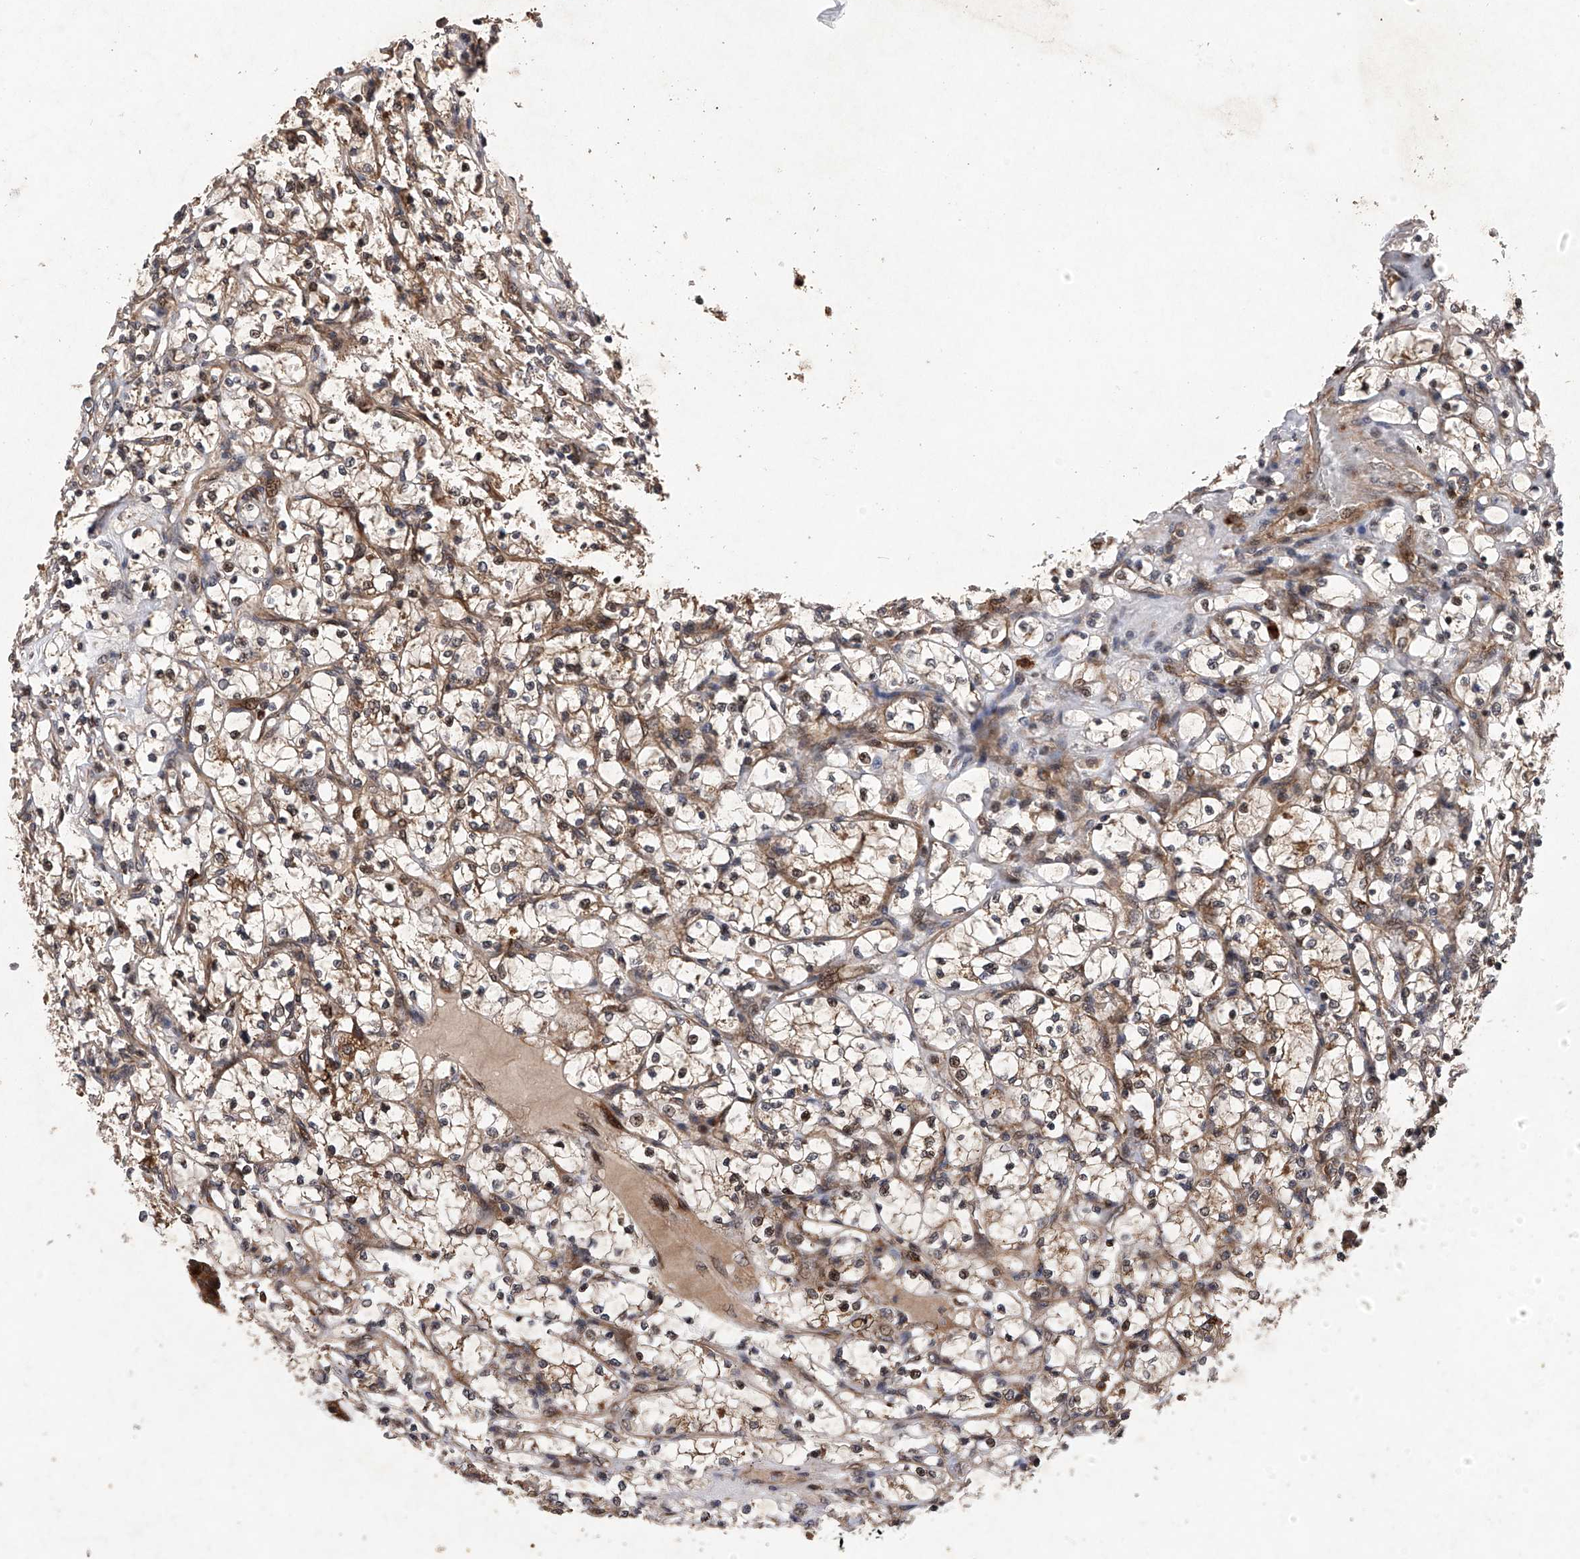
{"staining": {"intensity": "moderate", "quantity": ">75%", "location": "cytoplasmic/membranous"}, "tissue": "renal cancer", "cell_type": "Tumor cells", "image_type": "cancer", "snomed": [{"axis": "morphology", "description": "Adenocarcinoma, NOS"}, {"axis": "topography", "description": "Kidney"}], "caption": "Immunohistochemistry of human renal adenocarcinoma displays medium levels of moderate cytoplasmic/membranous staining in approximately >75% of tumor cells.", "gene": "MAP3K11", "patient": {"sex": "female", "age": 69}}